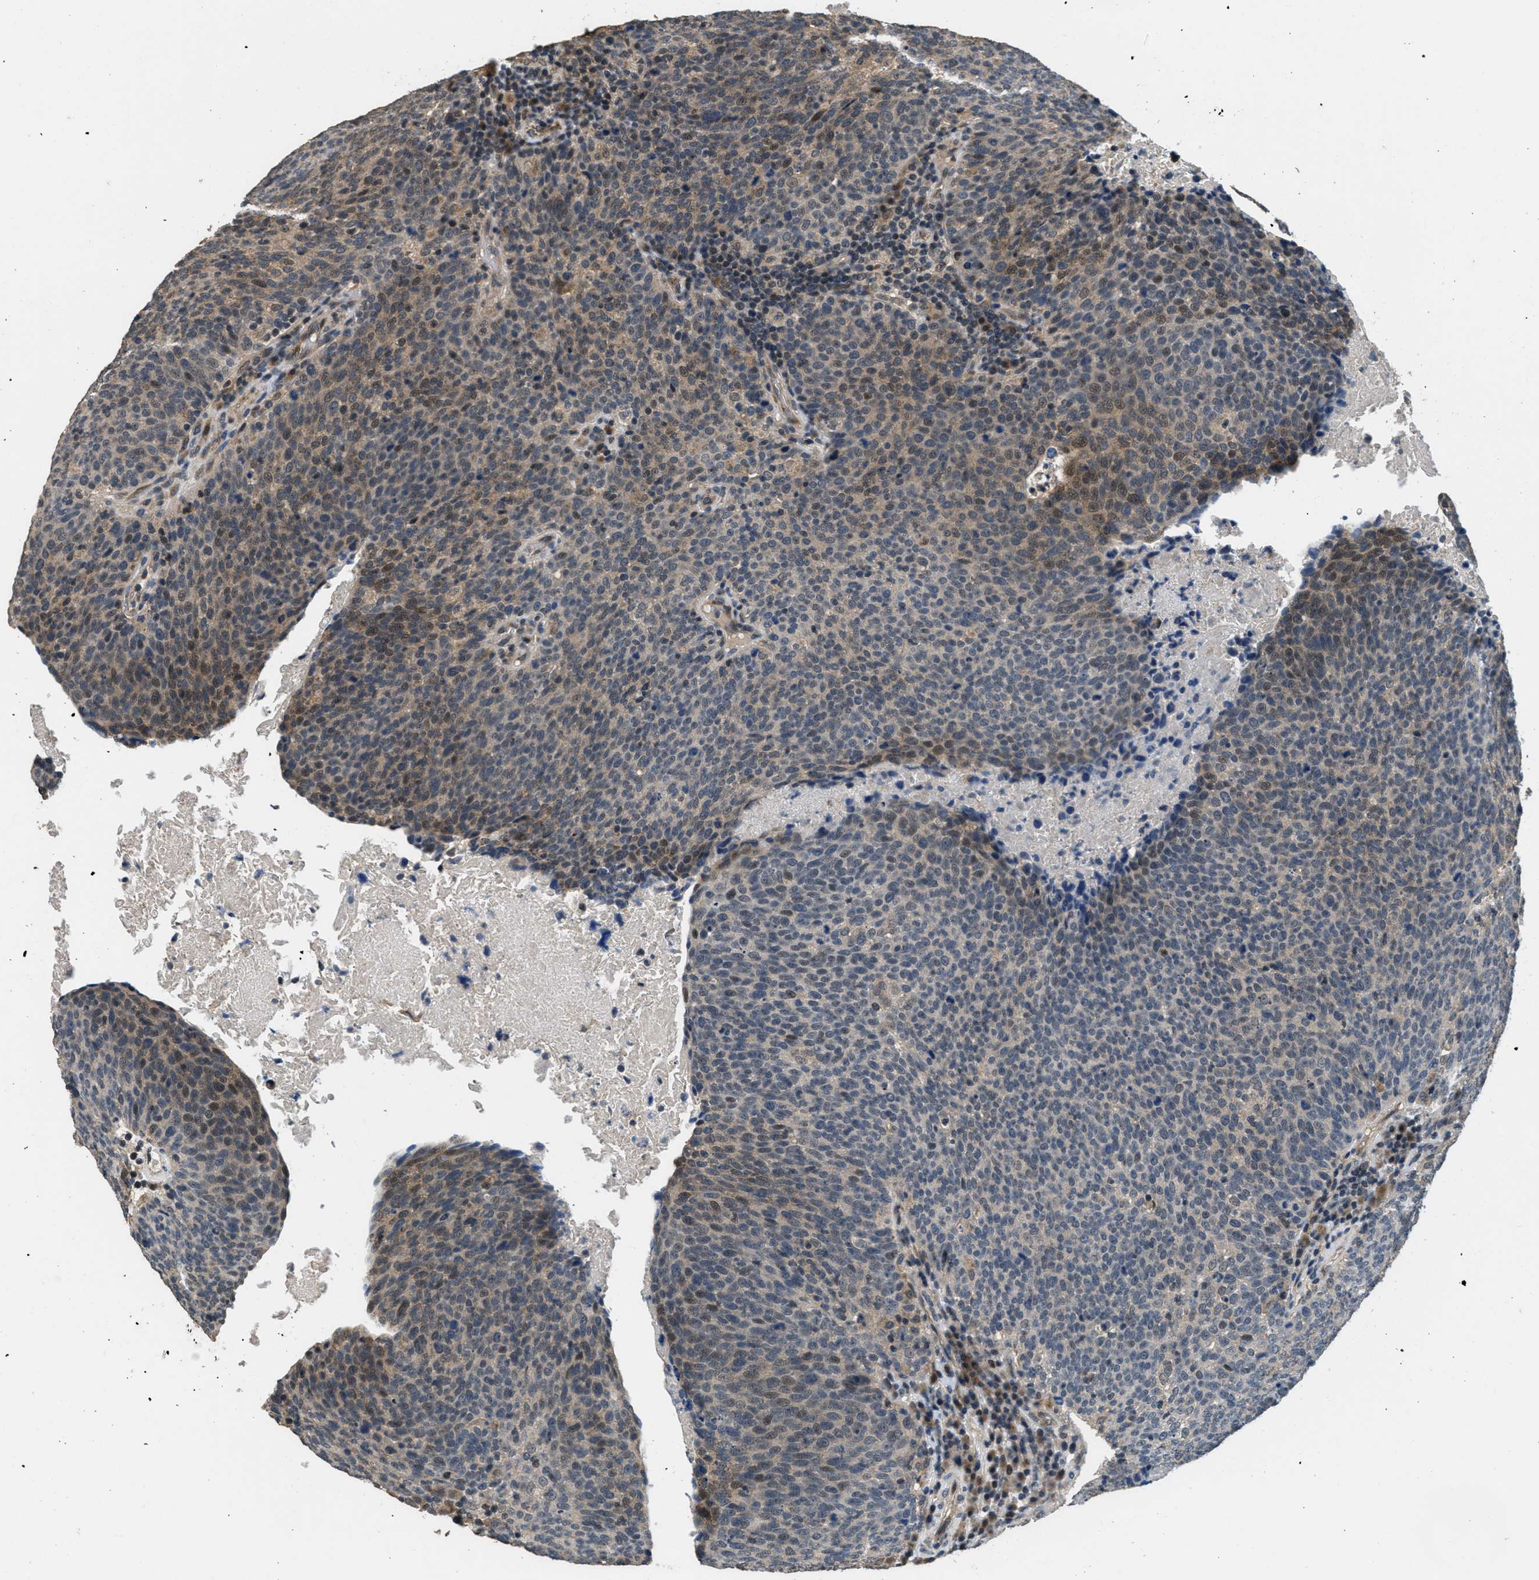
{"staining": {"intensity": "moderate", "quantity": "<25%", "location": "cytoplasmic/membranous,nuclear"}, "tissue": "head and neck cancer", "cell_type": "Tumor cells", "image_type": "cancer", "snomed": [{"axis": "morphology", "description": "Squamous cell carcinoma, NOS"}, {"axis": "morphology", "description": "Squamous cell carcinoma, metastatic, NOS"}, {"axis": "topography", "description": "Lymph node"}, {"axis": "topography", "description": "Head-Neck"}], "caption": "Moderate cytoplasmic/membranous and nuclear positivity is seen in about <25% of tumor cells in head and neck squamous cell carcinoma.", "gene": "NAT1", "patient": {"sex": "male", "age": 62}}